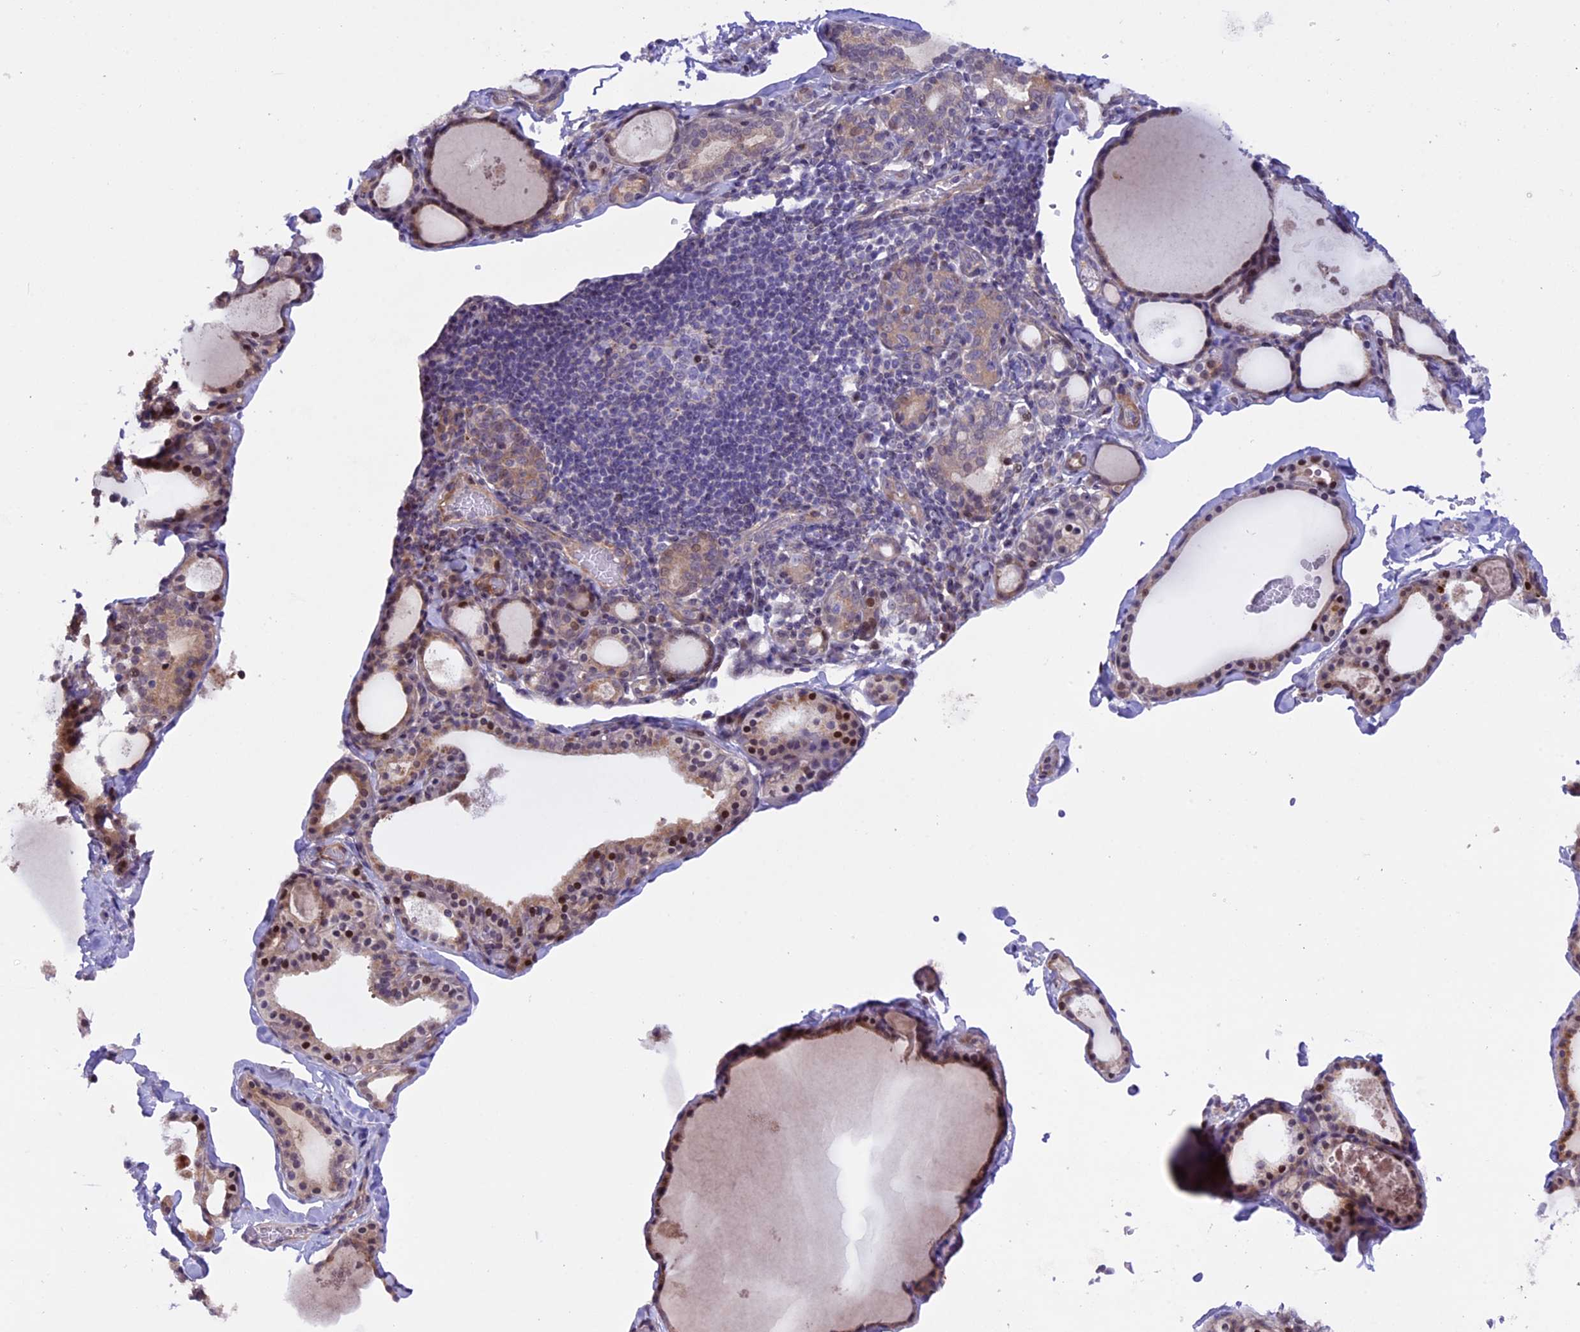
{"staining": {"intensity": "moderate", "quantity": "<25%", "location": "cytoplasmic/membranous,nuclear"}, "tissue": "thyroid gland", "cell_type": "Glandular cells", "image_type": "normal", "snomed": [{"axis": "morphology", "description": "Normal tissue, NOS"}, {"axis": "topography", "description": "Thyroid gland"}], "caption": "A brown stain shows moderate cytoplasmic/membranous,nuclear positivity of a protein in glandular cells of unremarkable thyroid gland. (DAB (3,3'-diaminobenzidine) = brown stain, brightfield microscopy at high magnification).", "gene": "MAN2C1", "patient": {"sex": "male", "age": 56}}